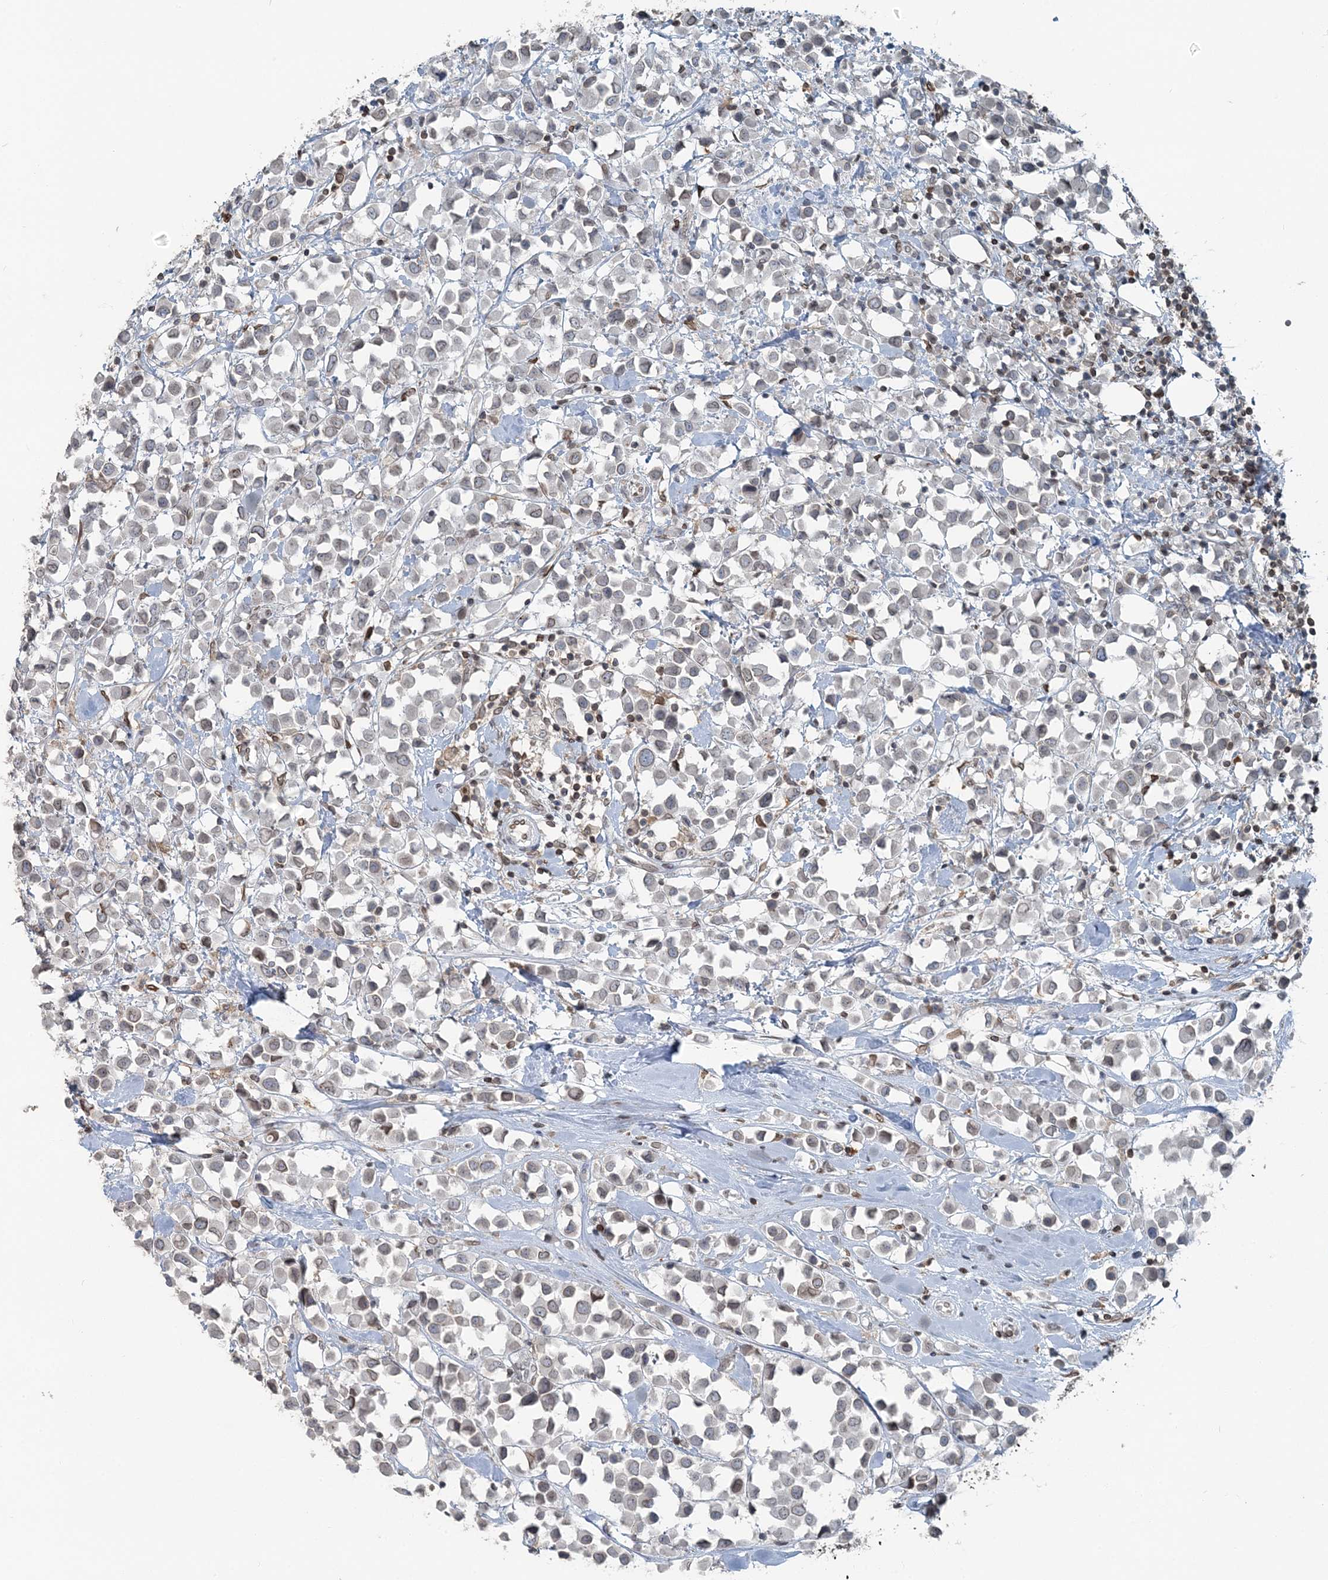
{"staining": {"intensity": "weak", "quantity": "25%-75%", "location": "cytoplasmic/membranous,nuclear"}, "tissue": "breast cancer", "cell_type": "Tumor cells", "image_type": "cancer", "snomed": [{"axis": "morphology", "description": "Duct carcinoma"}, {"axis": "topography", "description": "Breast"}], "caption": "Tumor cells display low levels of weak cytoplasmic/membranous and nuclear expression in about 25%-75% of cells in human breast invasive ductal carcinoma.", "gene": "GJD4", "patient": {"sex": "female", "age": 61}}